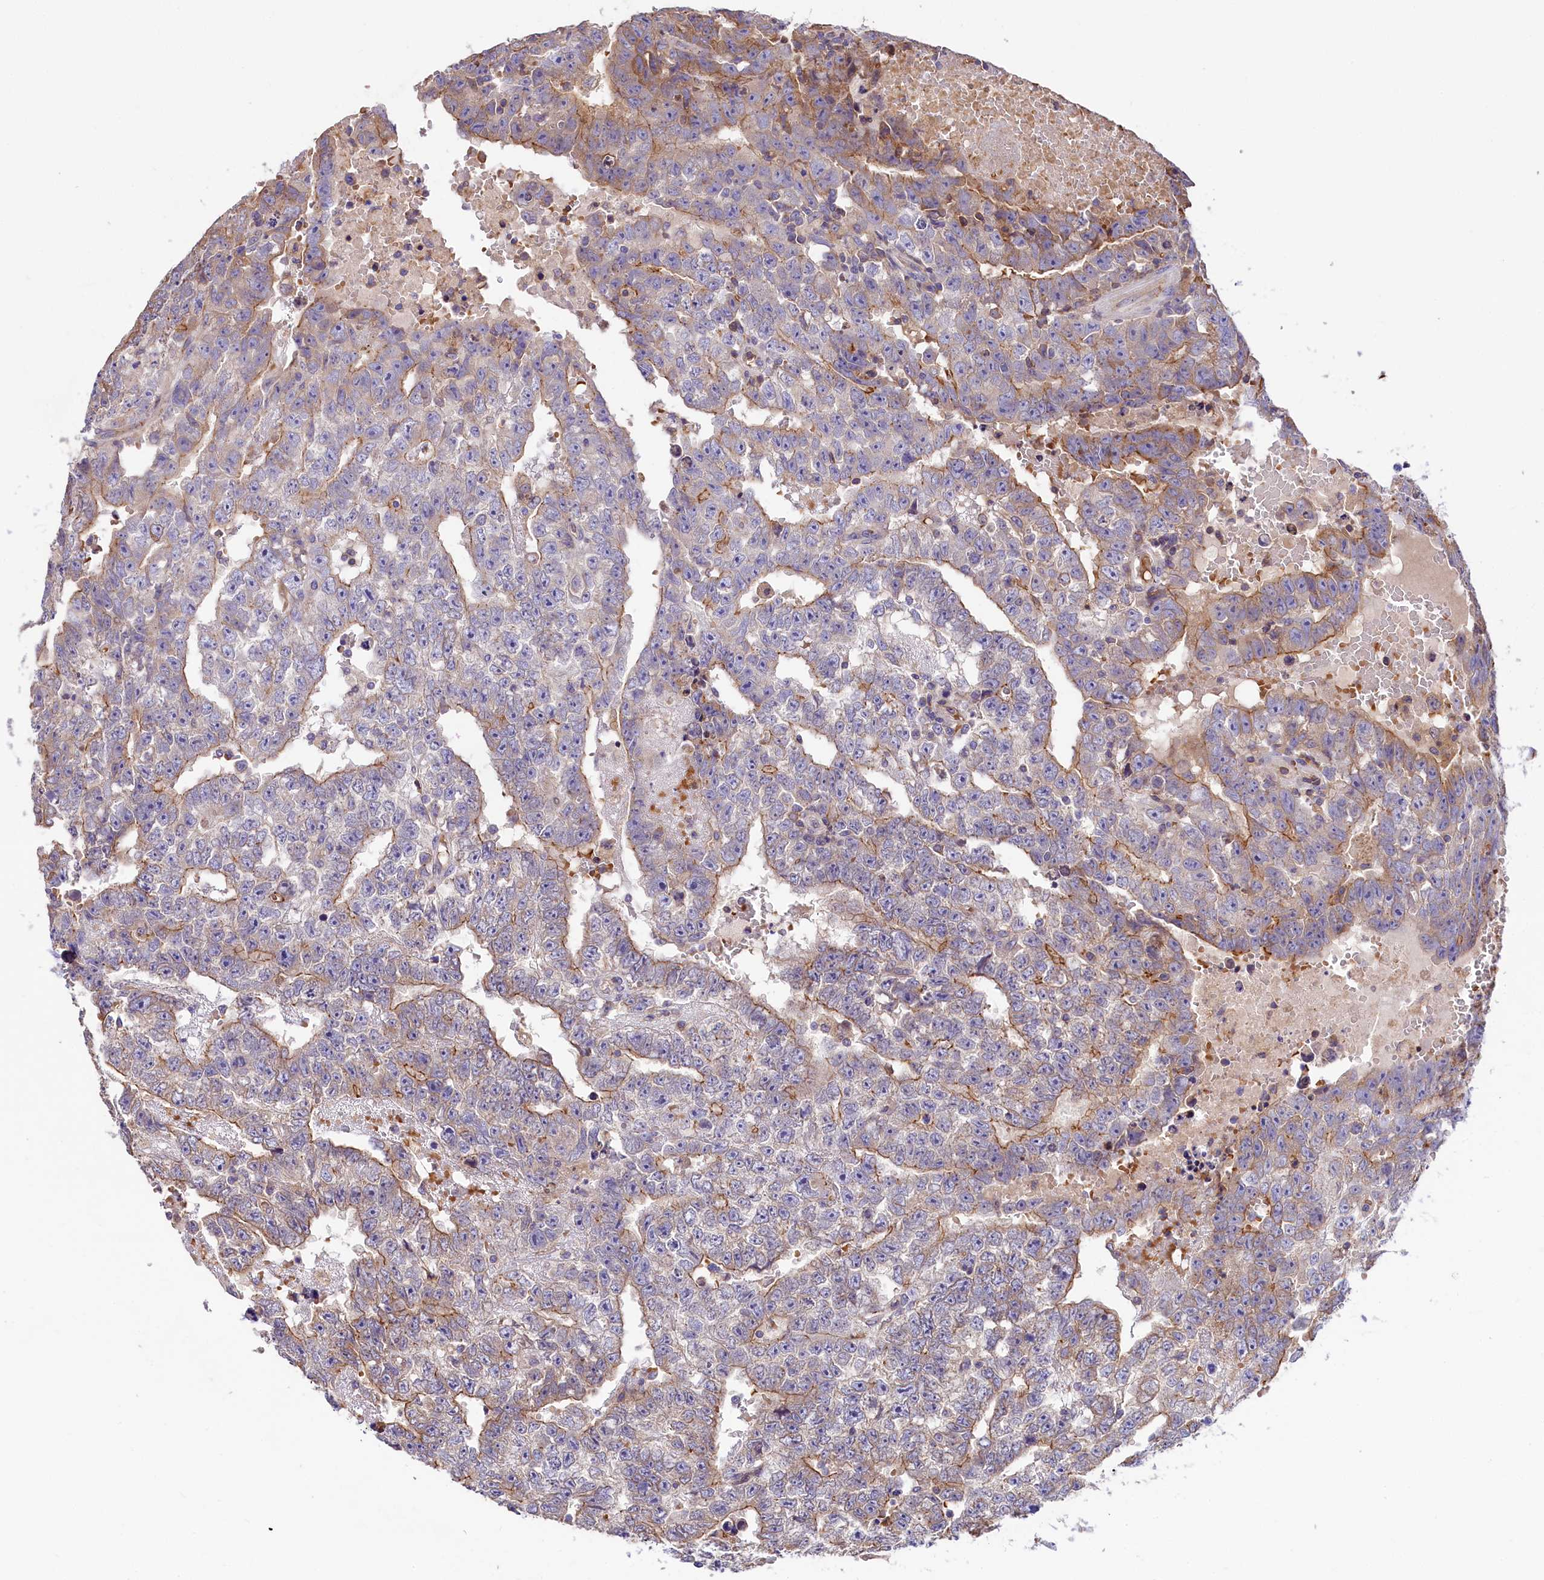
{"staining": {"intensity": "weak", "quantity": "25%-75%", "location": "cytoplasmic/membranous"}, "tissue": "testis cancer", "cell_type": "Tumor cells", "image_type": "cancer", "snomed": [{"axis": "morphology", "description": "Carcinoma, Embryonal, NOS"}, {"axis": "topography", "description": "Testis"}], "caption": "Protein positivity by immunohistochemistry demonstrates weak cytoplasmic/membranous staining in approximately 25%-75% of tumor cells in testis embryonal carcinoma. The staining is performed using DAB (3,3'-diaminobenzidine) brown chromogen to label protein expression. The nuclei are counter-stained blue using hematoxylin.", "gene": "HPS6", "patient": {"sex": "male", "age": 25}}